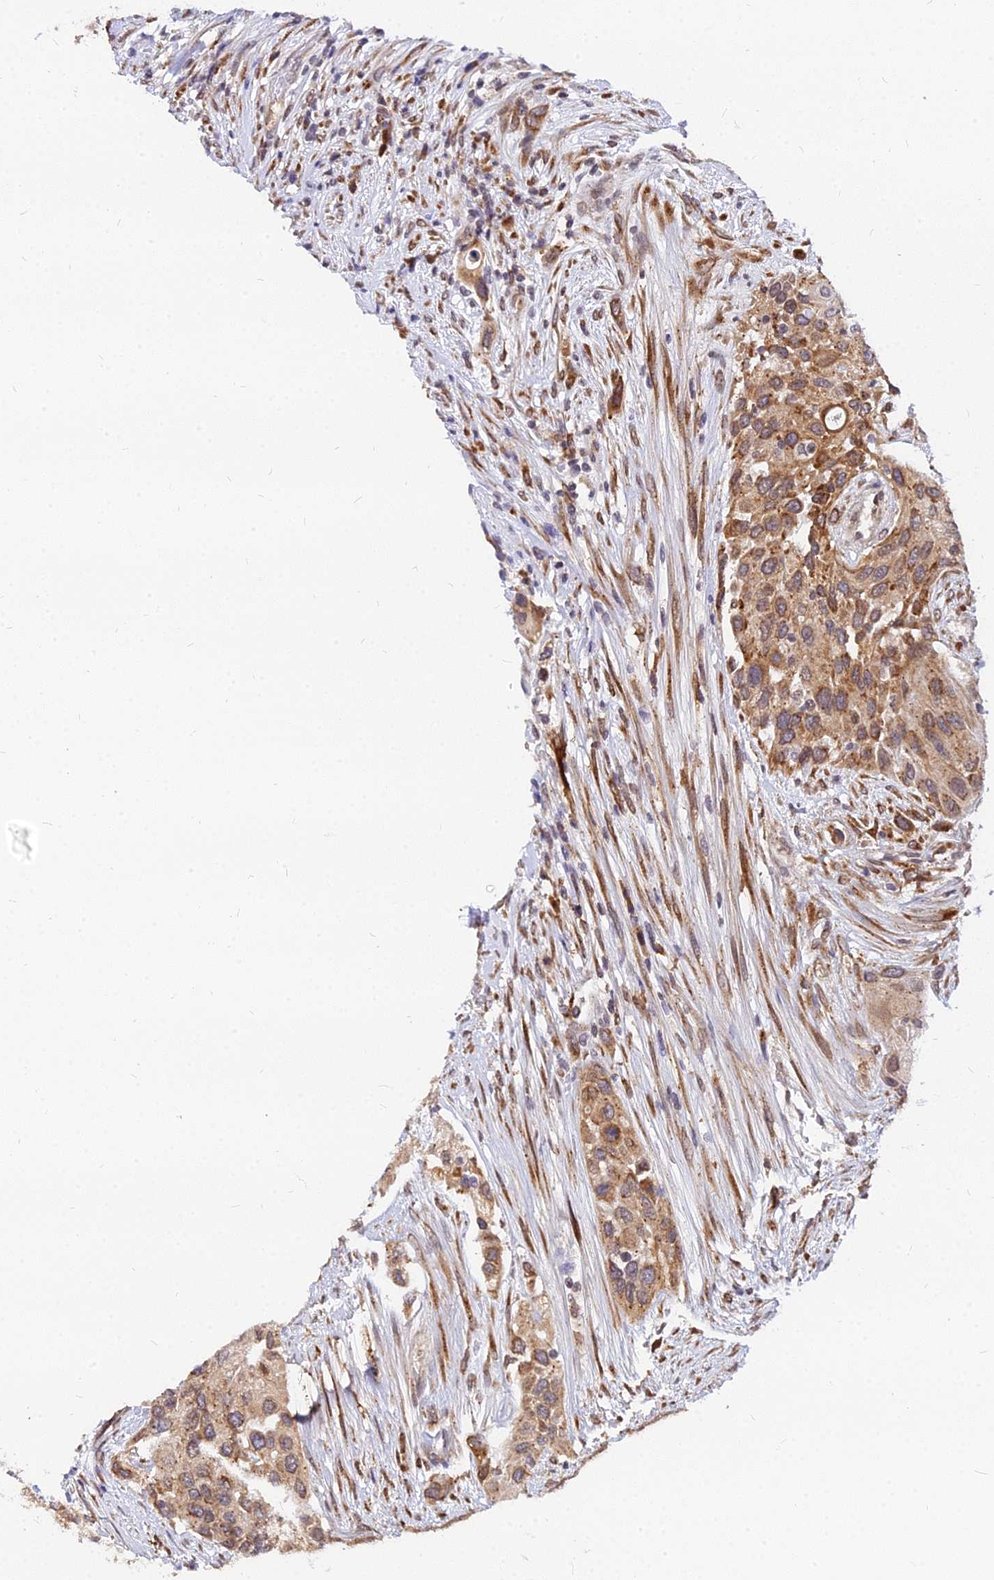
{"staining": {"intensity": "moderate", "quantity": ">75%", "location": "cytoplasmic/membranous,nuclear"}, "tissue": "urothelial cancer", "cell_type": "Tumor cells", "image_type": "cancer", "snomed": [{"axis": "morphology", "description": "Normal tissue, NOS"}, {"axis": "morphology", "description": "Urothelial carcinoma, High grade"}, {"axis": "topography", "description": "Vascular tissue"}, {"axis": "topography", "description": "Urinary bladder"}], "caption": "Urothelial cancer stained with DAB IHC demonstrates medium levels of moderate cytoplasmic/membranous and nuclear staining in approximately >75% of tumor cells.", "gene": "RNF121", "patient": {"sex": "female", "age": 56}}